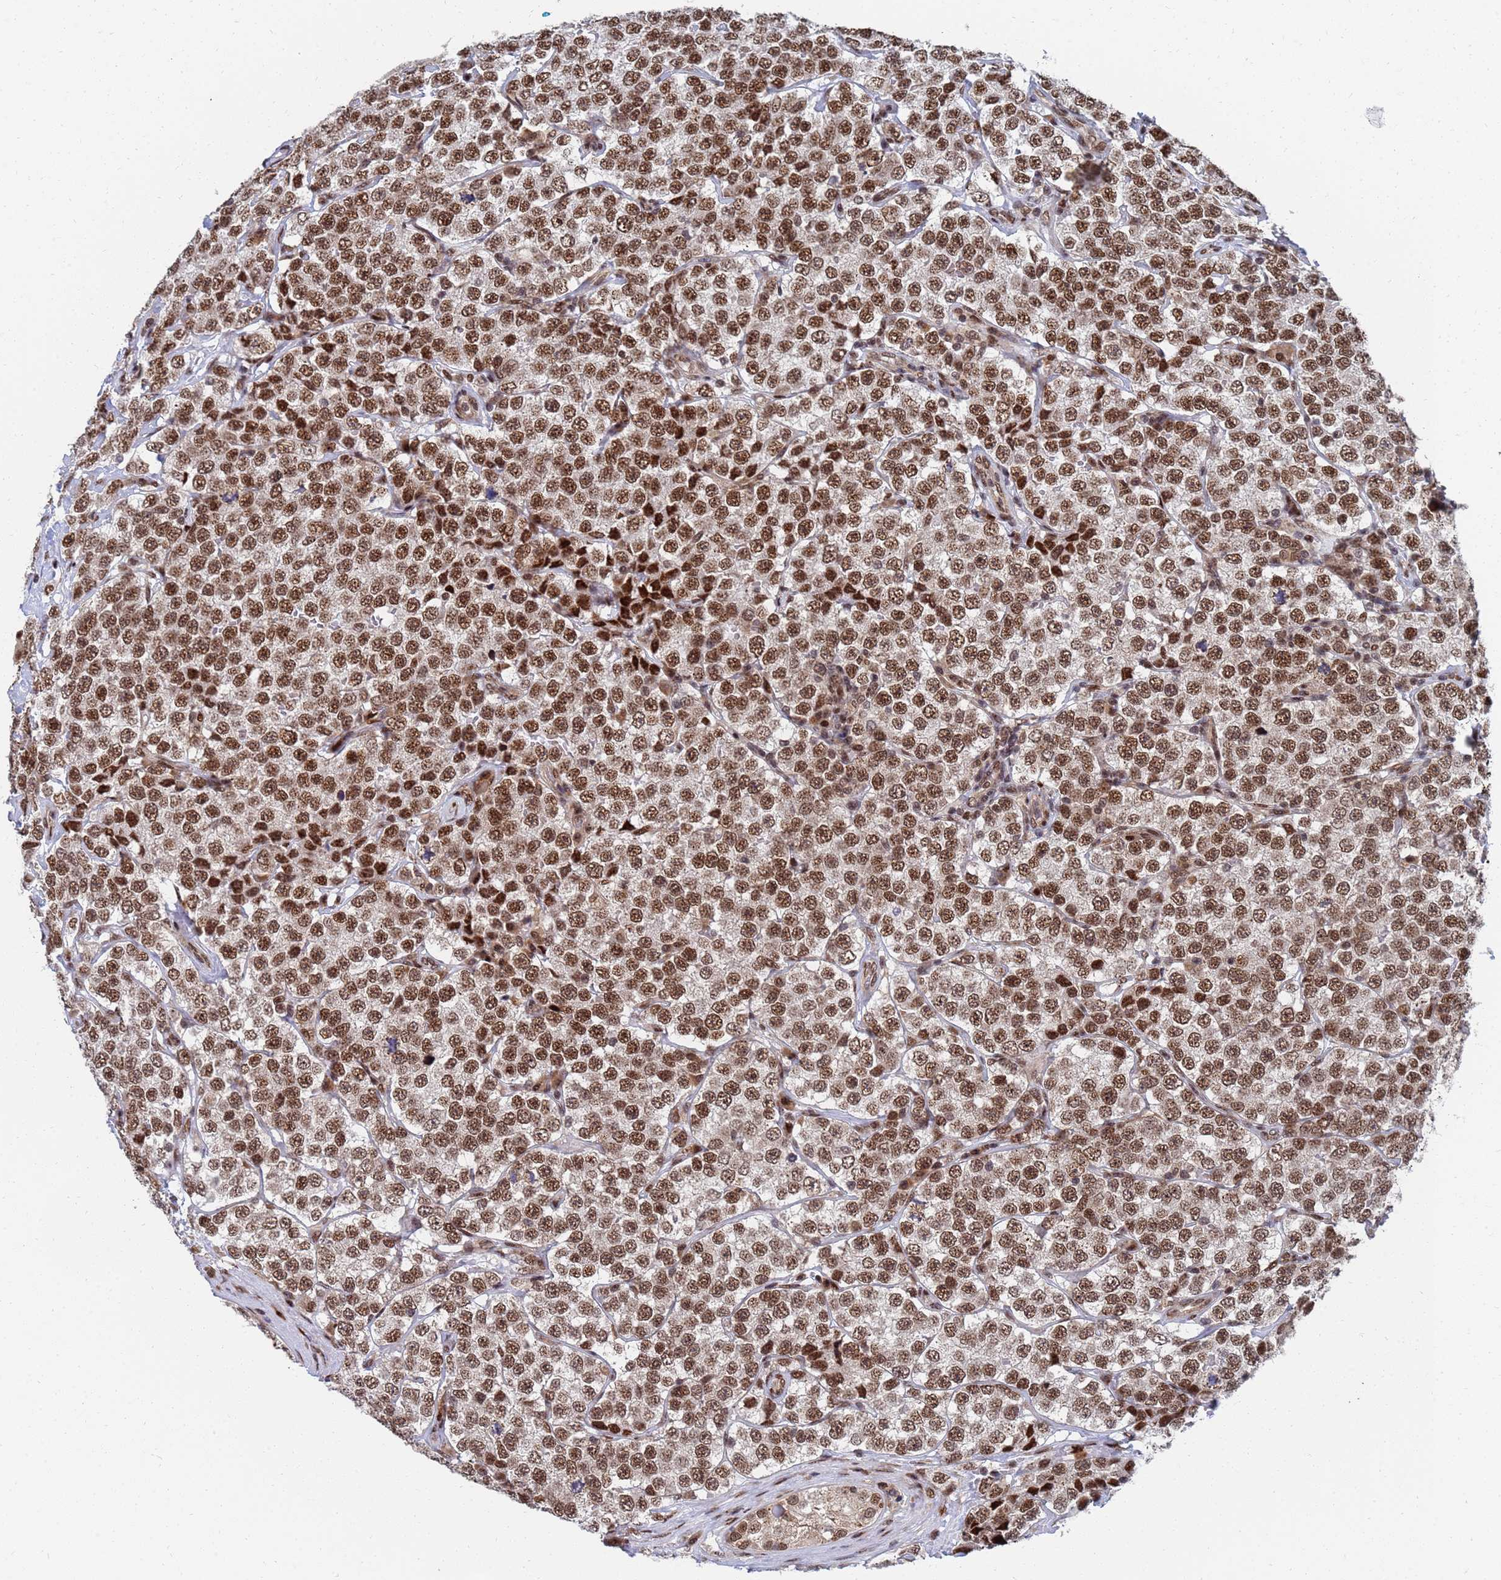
{"staining": {"intensity": "strong", "quantity": ">75%", "location": "nuclear"}, "tissue": "testis cancer", "cell_type": "Tumor cells", "image_type": "cancer", "snomed": [{"axis": "morphology", "description": "Seminoma, NOS"}, {"axis": "topography", "description": "Testis"}], "caption": "Immunohistochemistry histopathology image of human testis cancer (seminoma) stained for a protein (brown), which shows high levels of strong nuclear expression in approximately >75% of tumor cells.", "gene": "AP5Z1", "patient": {"sex": "male", "age": 34}}